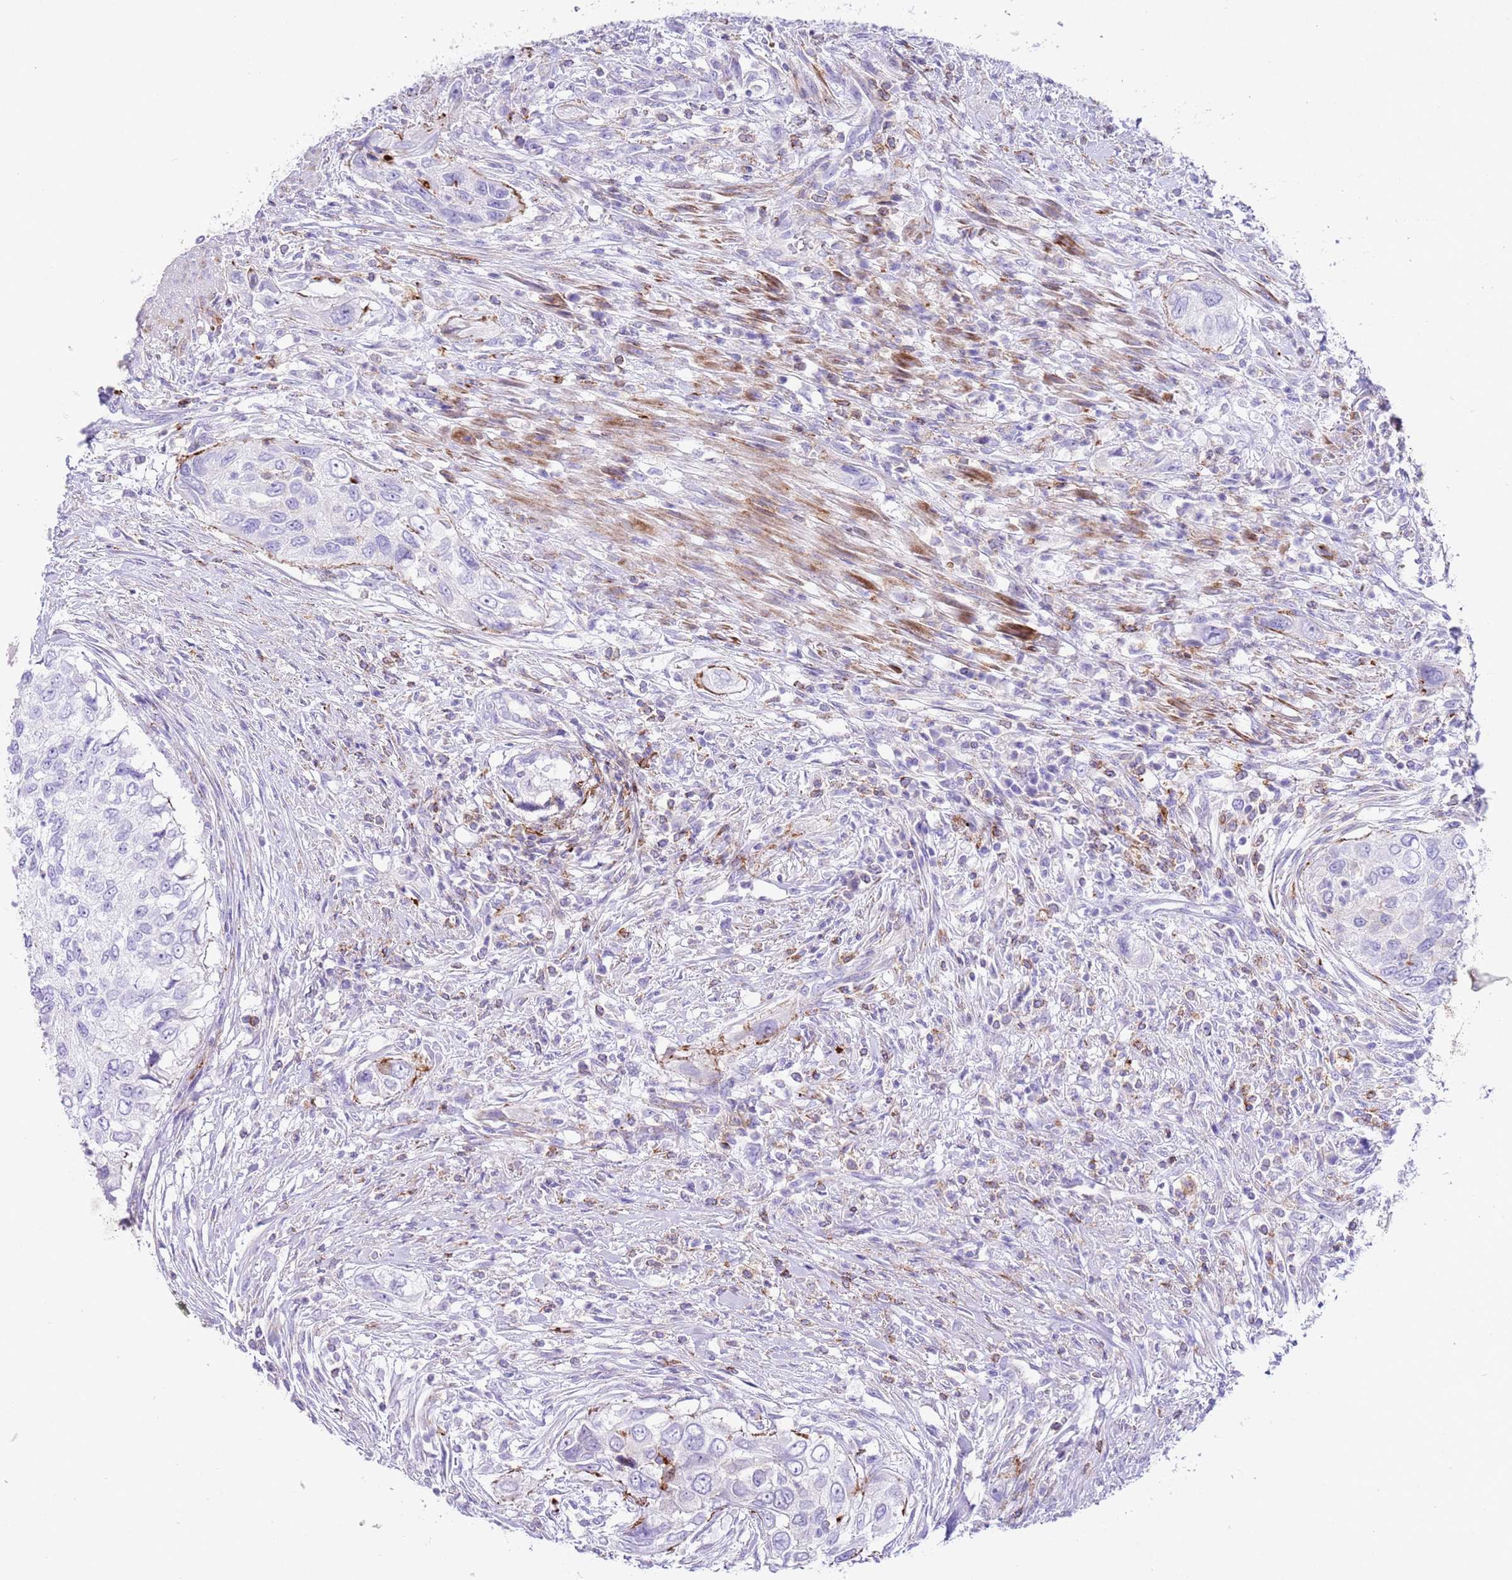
{"staining": {"intensity": "negative", "quantity": "none", "location": "none"}, "tissue": "urothelial cancer", "cell_type": "Tumor cells", "image_type": "cancer", "snomed": [{"axis": "morphology", "description": "Urothelial carcinoma, High grade"}, {"axis": "topography", "description": "Urinary bladder"}], "caption": "This image is of urothelial cancer stained with IHC to label a protein in brown with the nuclei are counter-stained blue. There is no staining in tumor cells.", "gene": "ALDH3A1", "patient": {"sex": "female", "age": 60}}